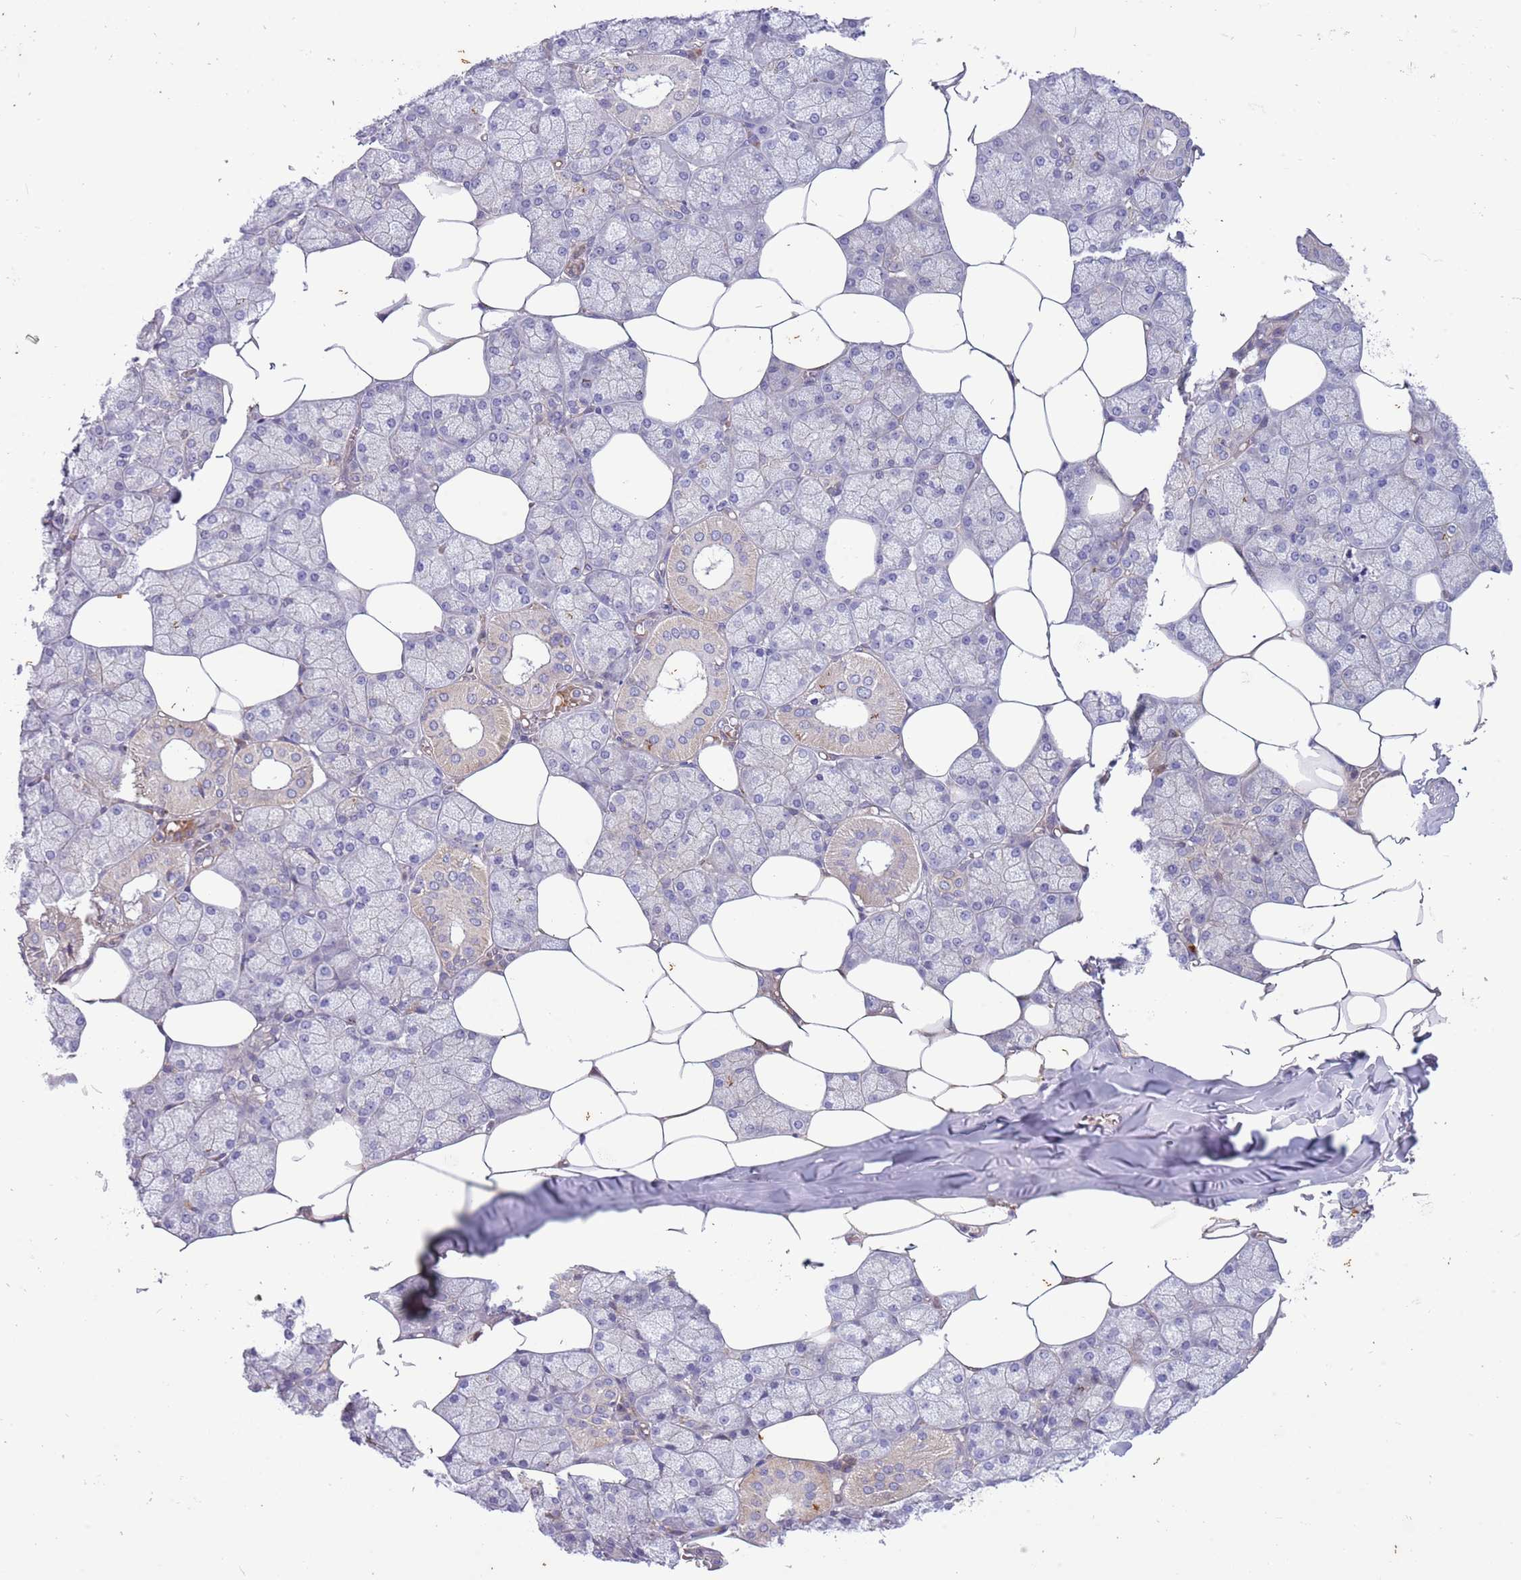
{"staining": {"intensity": "moderate", "quantity": "25%-75%", "location": "cytoplasmic/membranous"}, "tissue": "salivary gland", "cell_type": "Glandular cells", "image_type": "normal", "snomed": [{"axis": "morphology", "description": "Normal tissue, NOS"}, {"axis": "topography", "description": "Salivary gland"}], "caption": "Moderate cytoplasmic/membranous expression is seen in about 25%-75% of glandular cells in normal salivary gland.", "gene": "ITGB6", "patient": {"sex": "male", "age": 62}}